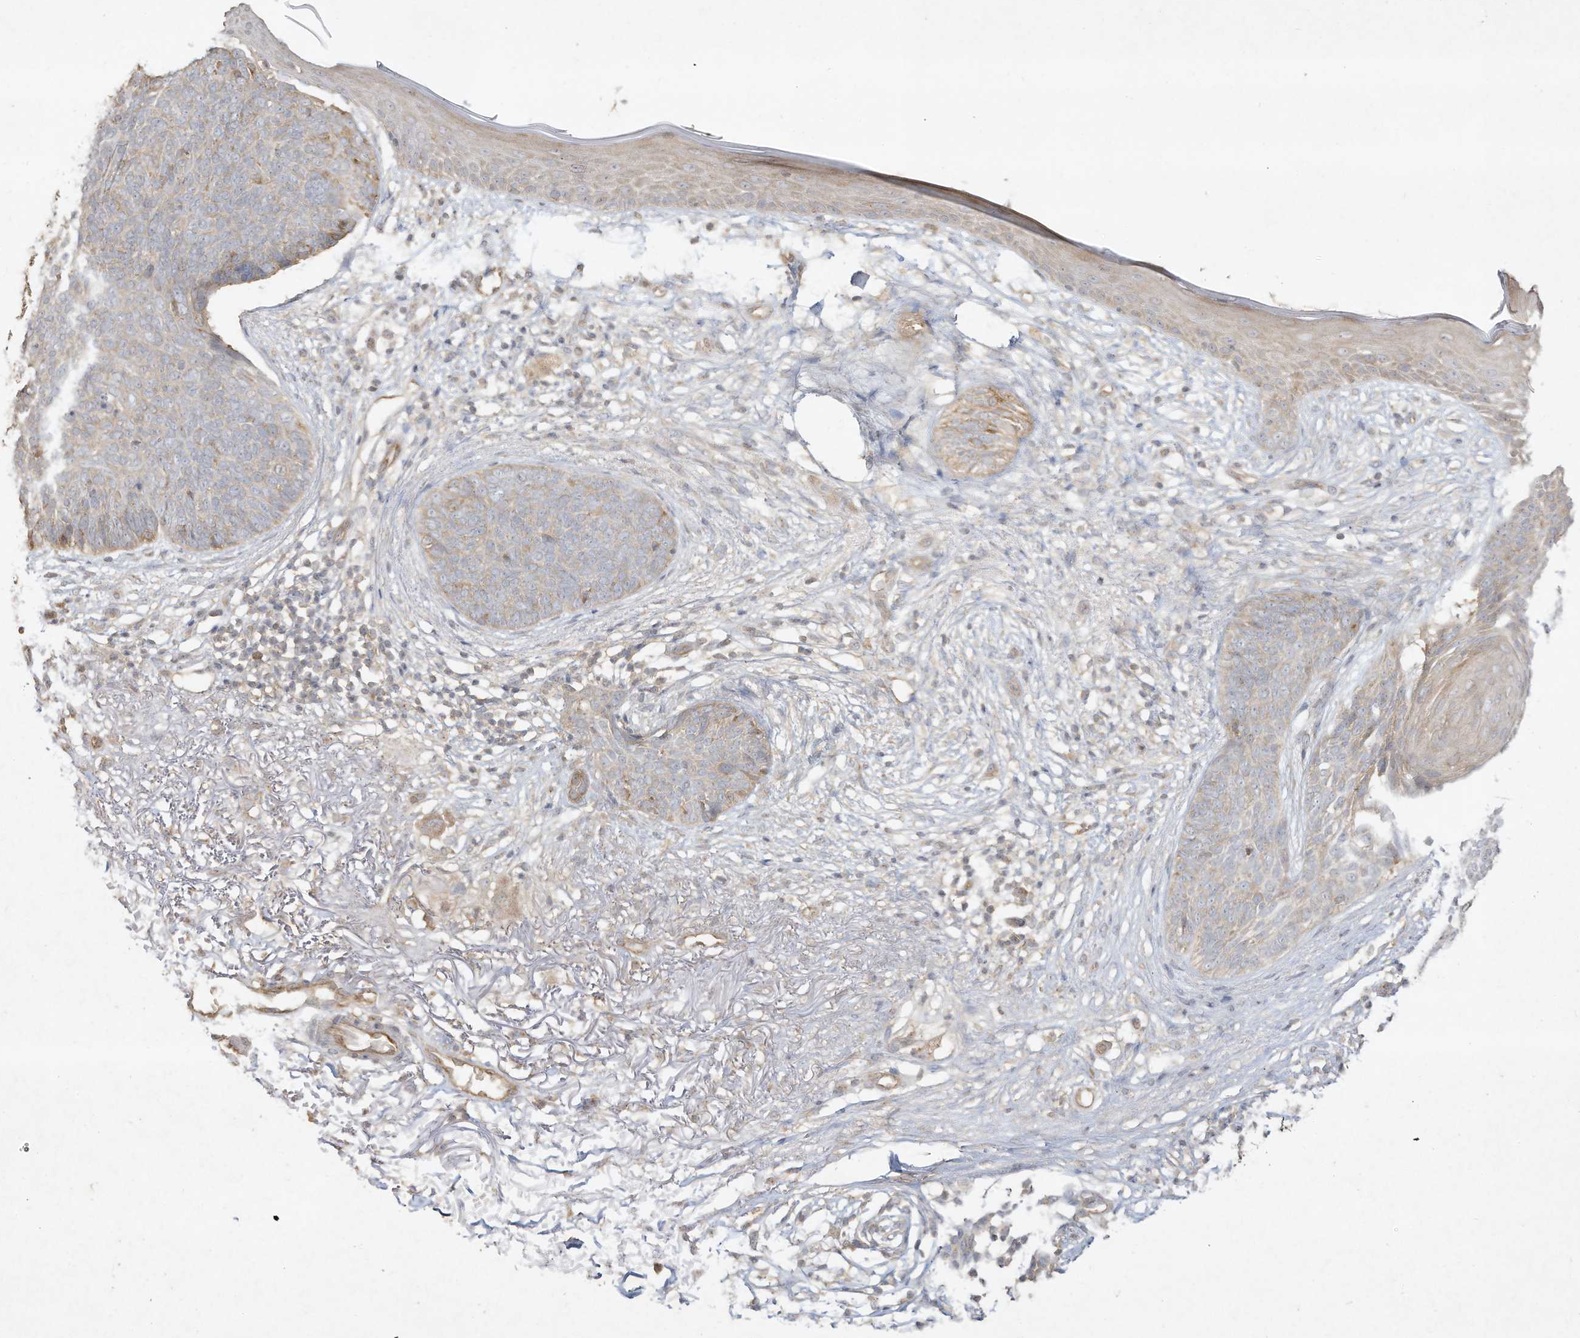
{"staining": {"intensity": "negative", "quantity": "none", "location": "none"}, "tissue": "skin cancer", "cell_type": "Tumor cells", "image_type": "cancer", "snomed": [{"axis": "morphology", "description": "Basal cell carcinoma"}, {"axis": "topography", "description": "Skin"}], "caption": "High power microscopy photomicrograph of an immunohistochemistry (IHC) image of skin cancer, revealing no significant expression in tumor cells.", "gene": "DYNC1I2", "patient": {"sex": "female", "age": 70}}